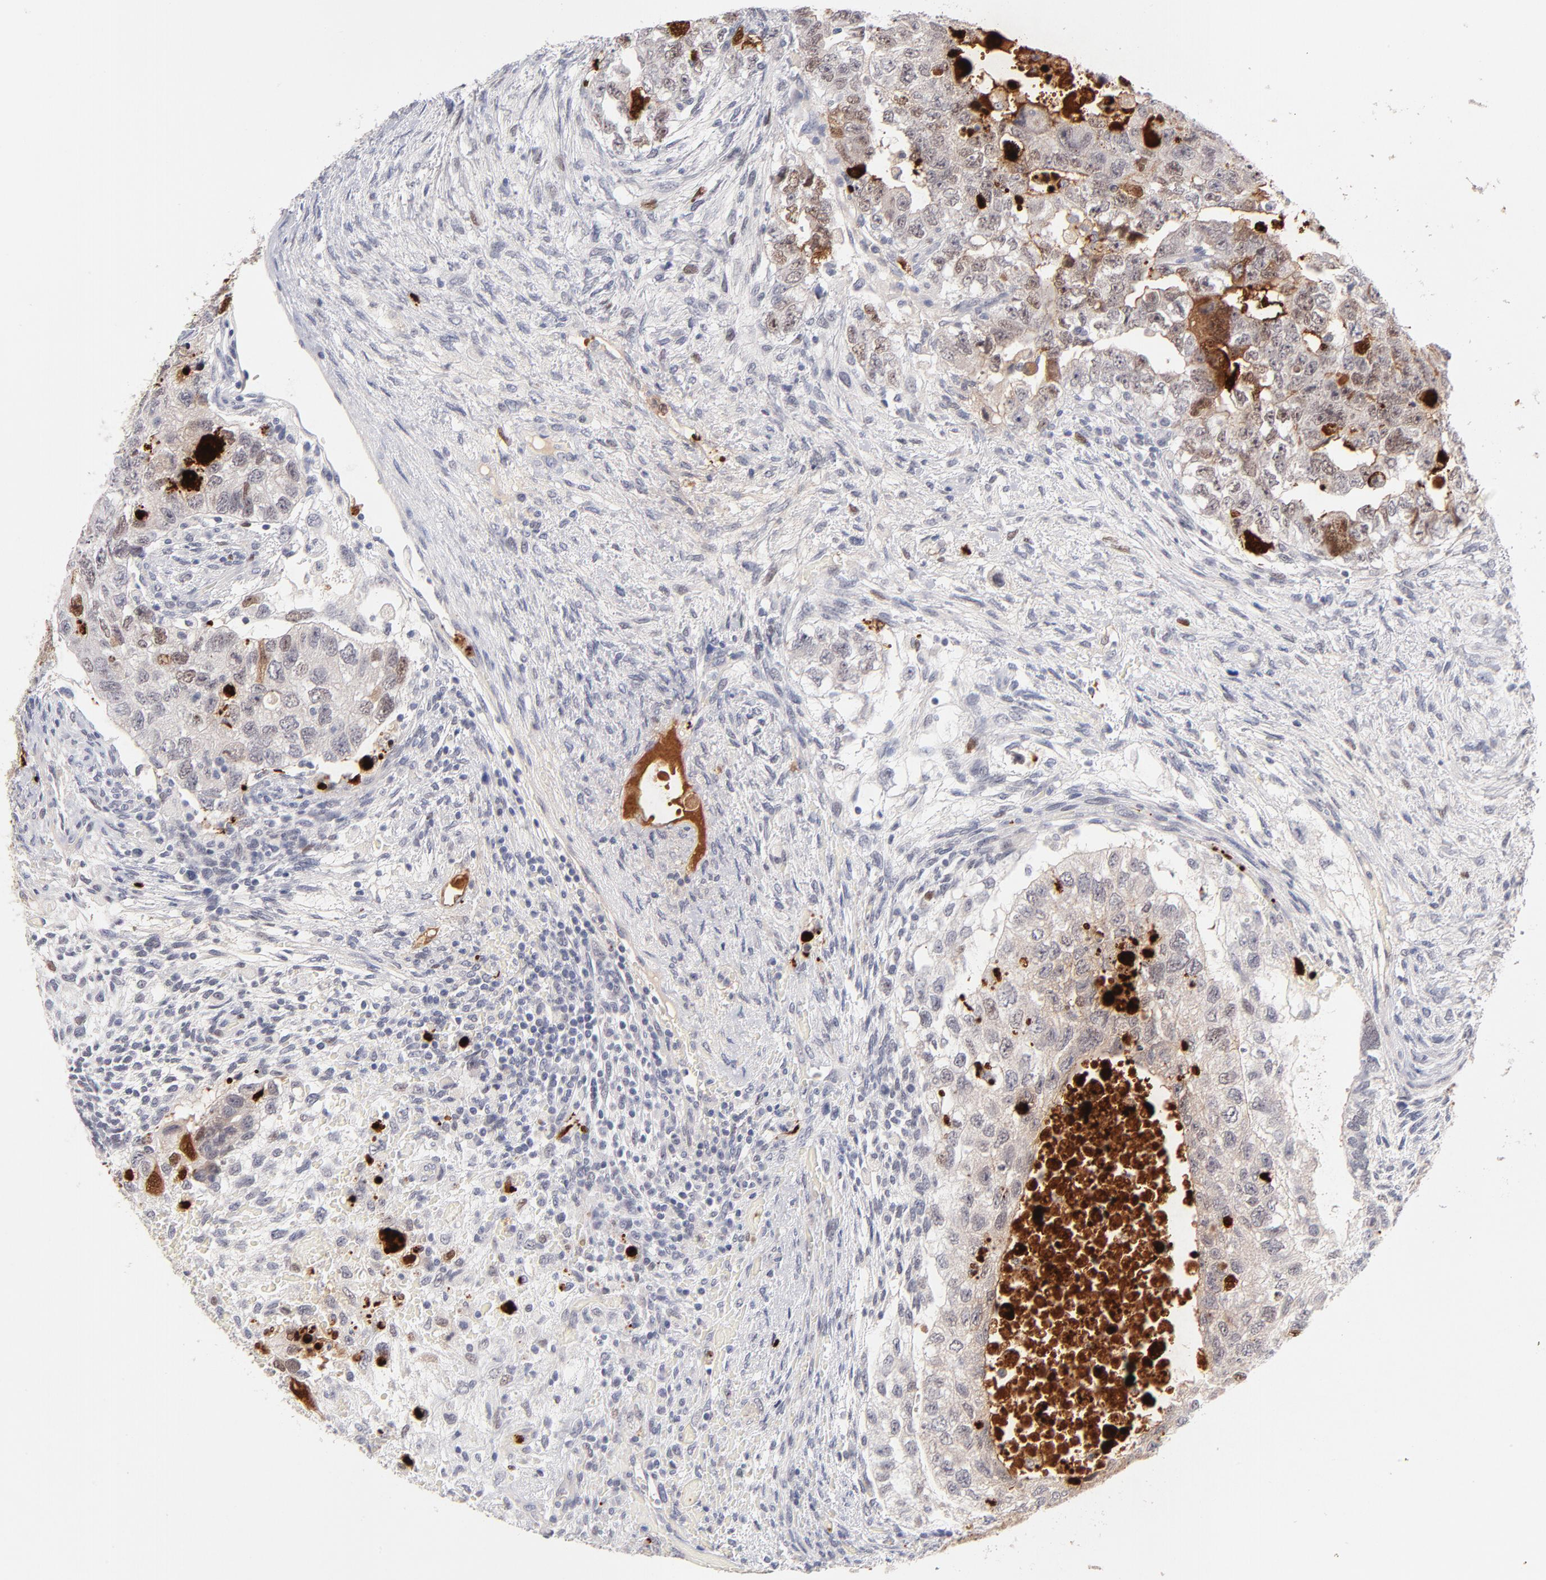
{"staining": {"intensity": "moderate", "quantity": "<25%", "location": "nuclear"}, "tissue": "testis cancer", "cell_type": "Tumor cells", "image_type": "cancer", "snomed": [{"axis": "morphology", "description": "Carcinoma, Embryonal, NOS"}, {"axis": "topography", "description": "Testis"}], "caption": "This photomicrograph shows immunohistochemistry (IHC) staining of human embryonal carcinoma (testis), with low moderate nuclear staining in about <25% of tumor cells.", "gene": "PARP1", "patient": {"sex": "male", "age": 36}}